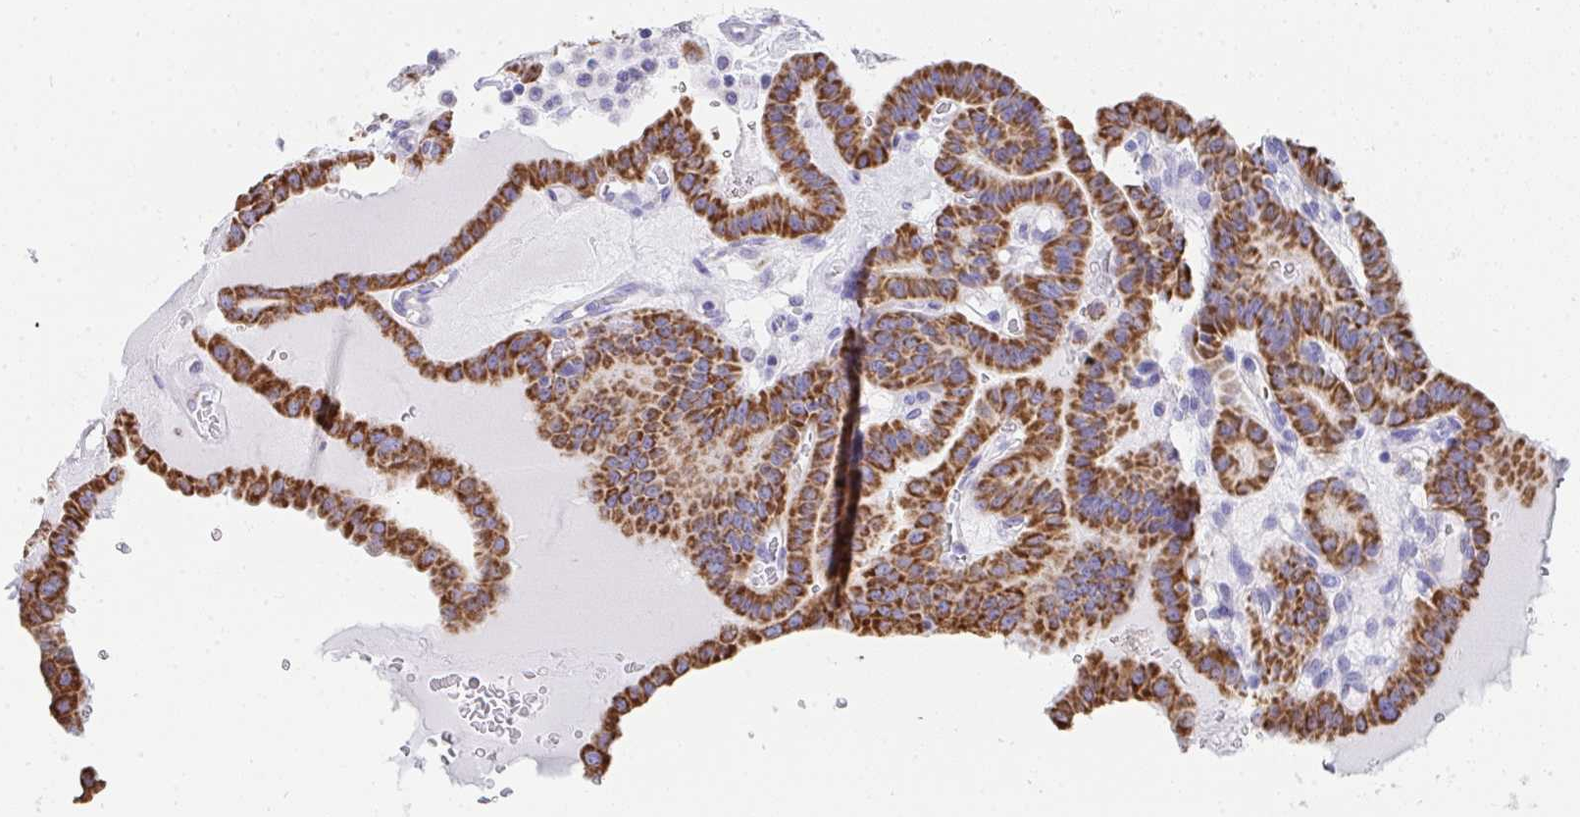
{"staining": {"intensity": "strong", "quantity": ">75%", "location": "cytoplasmic/membranous"}, "tissue": "thyroid cancer", "cell_type": "Tumor cells", "image_type": "cancer", "snomed": [{"axis": "morphology", "description": "Papillary adenocarcinoma, NOS"}, {"axis": "topography", "description": "Thyroid gland"}], "caption": "The image reveals immunohistochemical staining of papillary adenocarcinoma (thyroid). There is strong cytoplasmic/membranous expression is present in approximately >75% of tumor cells.", "gene": "AIFM1", "patient": {"sex": "male", "age": 87}}